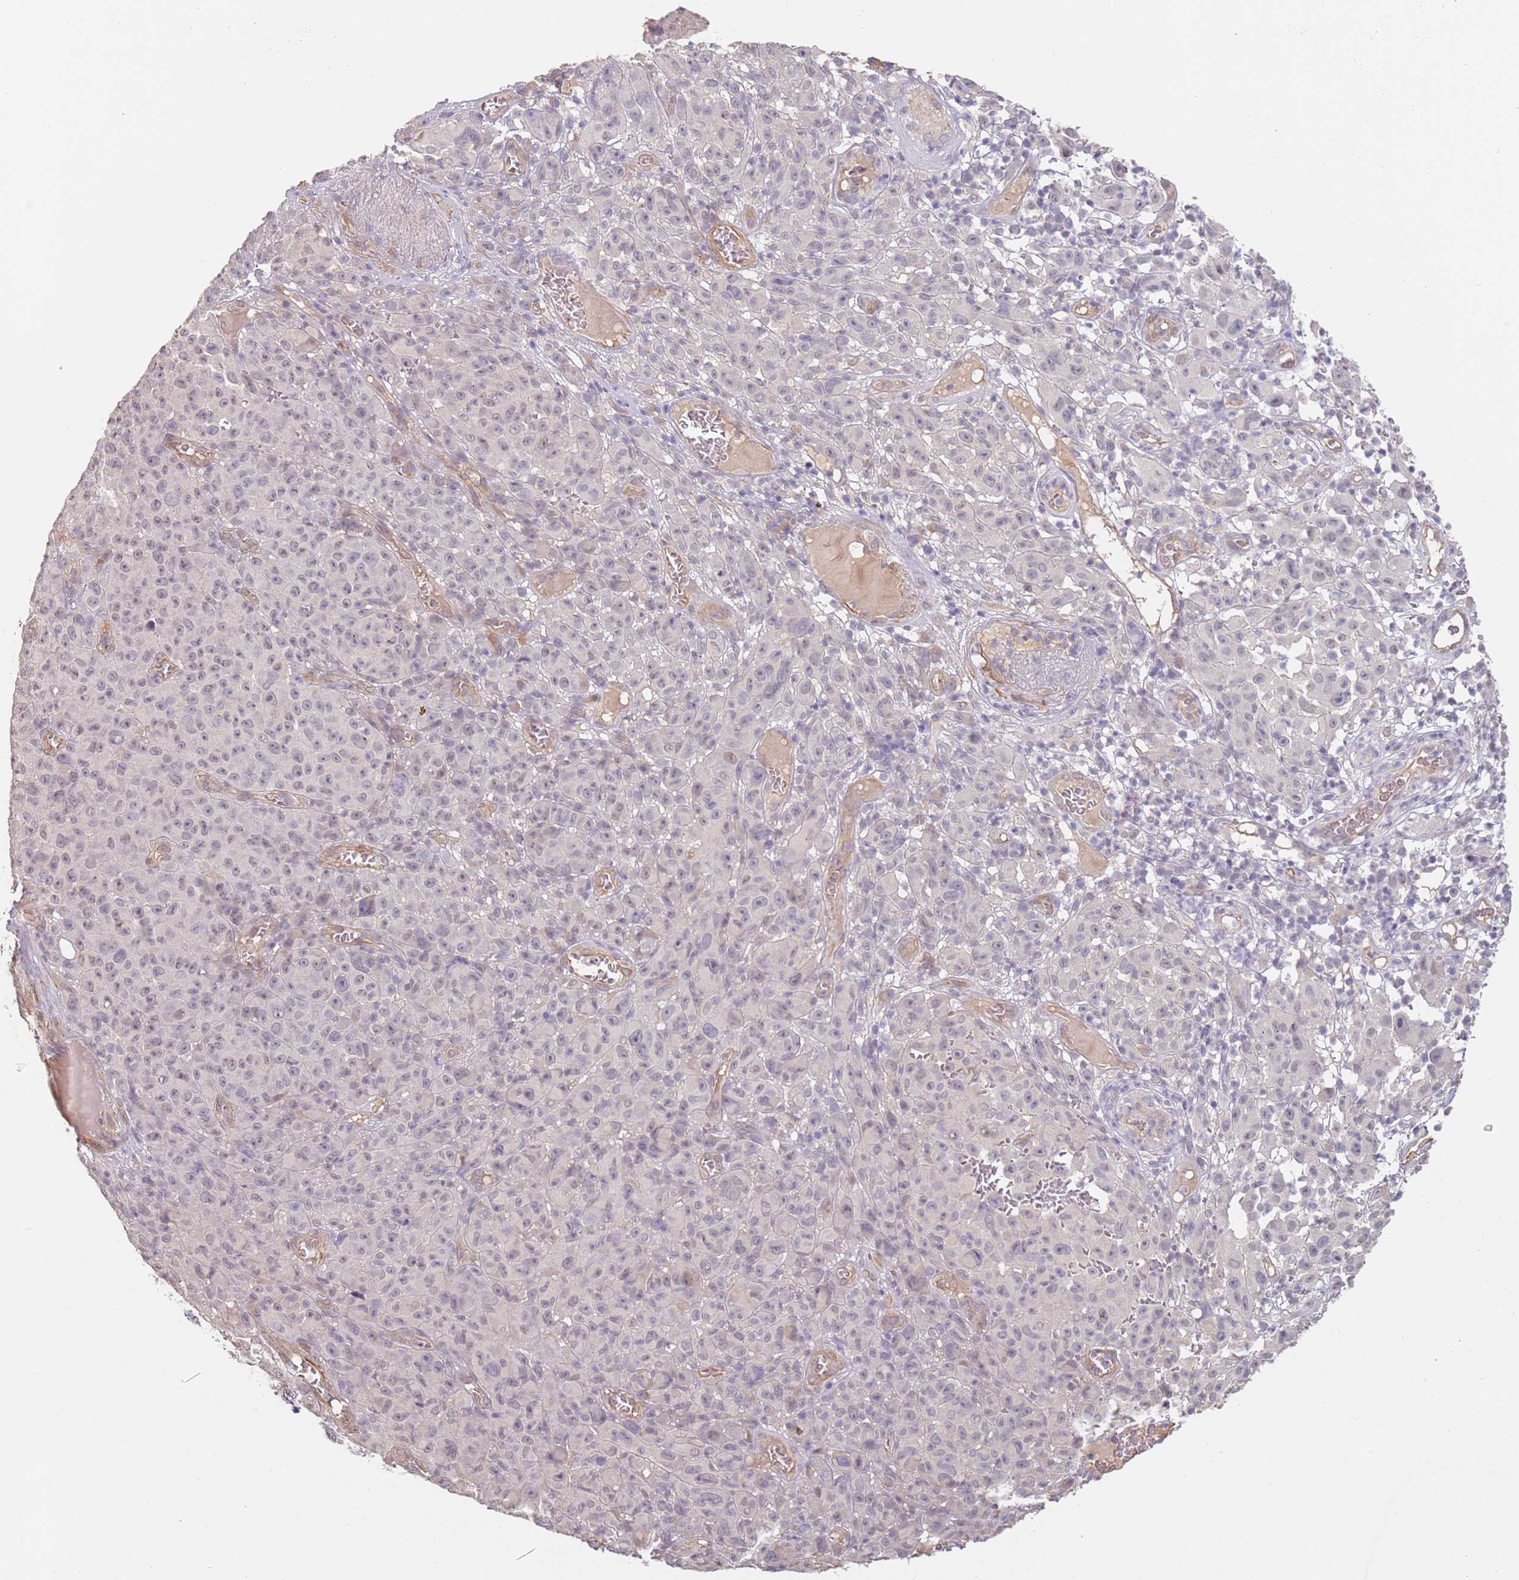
{"staining": {"intensity": "negative", "quantity": "none", "location": "none"}, "tissue": "melanoma", "cell_type": "Tumor cells", "image_type": "cancer", "snomed": [{"axis": "morphology", "description": "Malignant melanoma, NOS"}, {"axis": "topography", "description": "Skin"}], "caption": "IHC of human malignant melanoma demonstrates no staining in tumor cells.", "gene": "WDR93", "patient": {"sex": "female", "age": 82}}